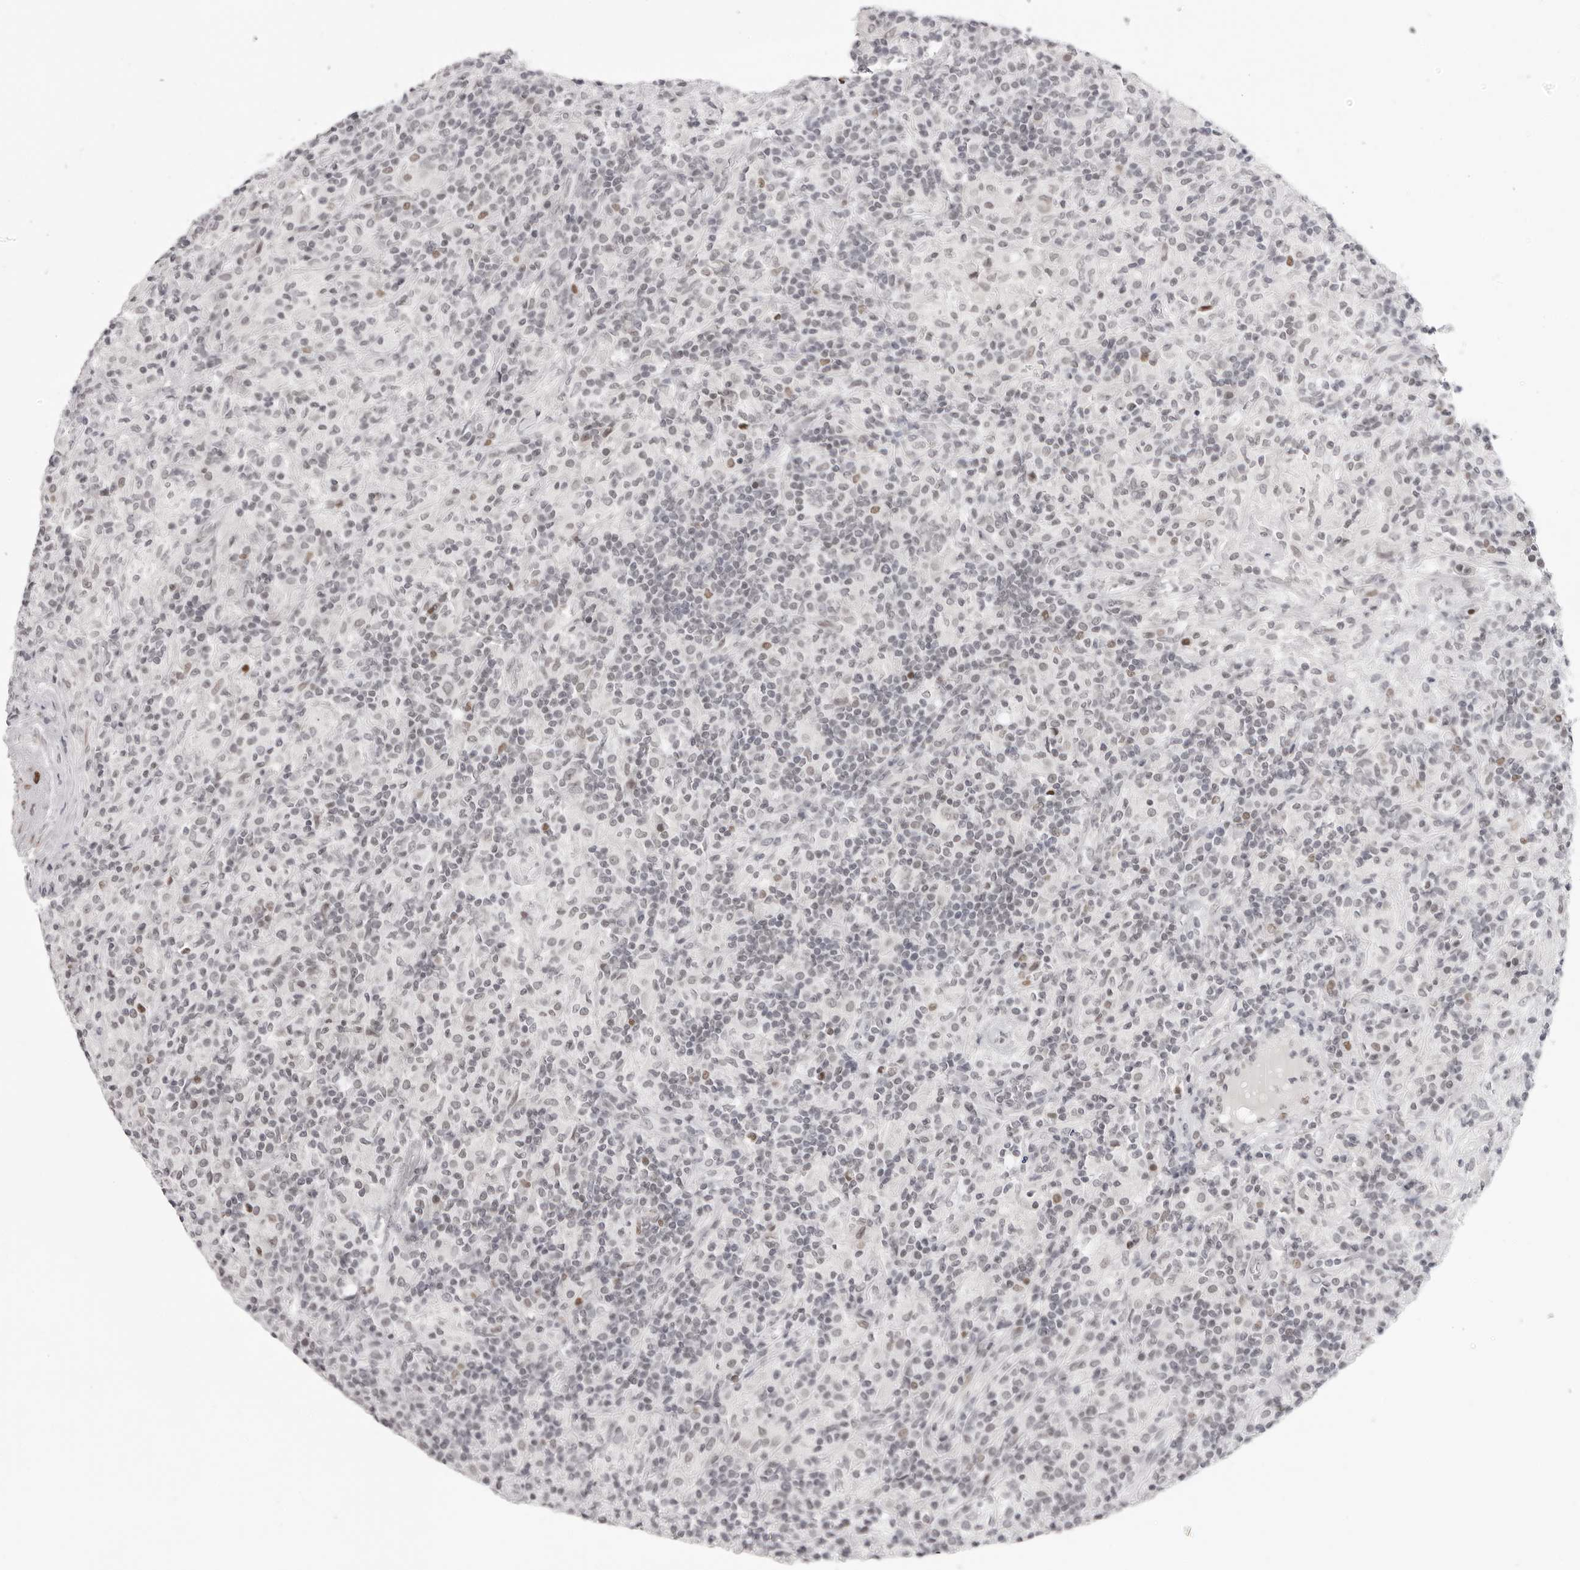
{"staining": {"intensity": "negative", "quantity": "none", "location": "none"}, "tissue": "lymphoma", "cell_type": "Tumor cells", "image_type": "cancer", "snomed": [{"axis": "morphology", "description": "Hodgkin's disease, NOS"}, {"axis": "topography", "description": "Lymph node"}], "caption": "The photomicrograph displays no staining of tumor cells in Hodgkin's disease.", "gene": "MAFK", "patient": {"sex": "male", "age": 70}}